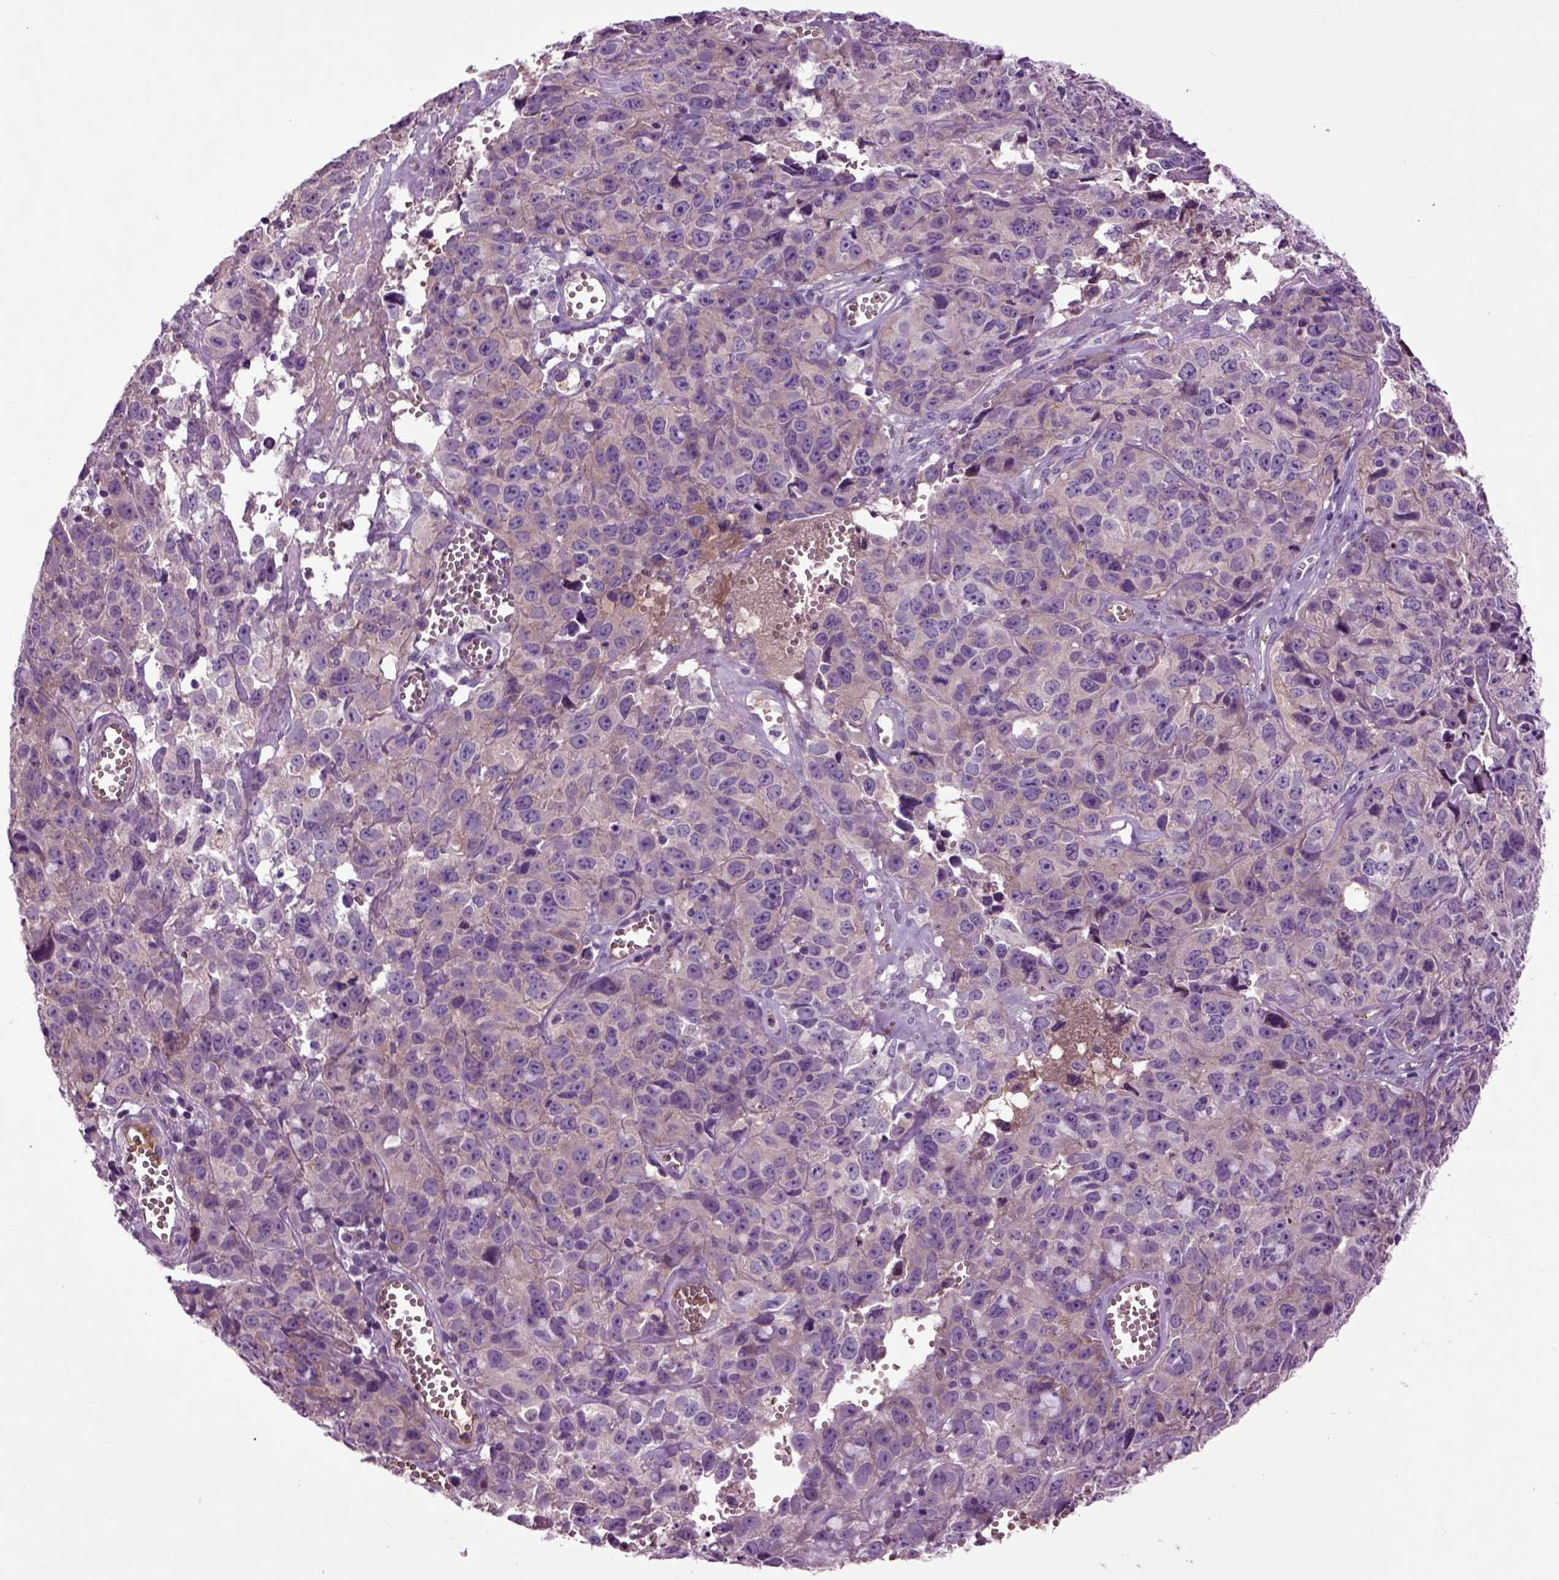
{"staining": {"intensity": "negative", "quantity": "none", "location": "none"}, "tissue": "cervical cancer", "cell_type": "Tumor cells", "image_type": "cancer", "snomed": [{"axis": "morphology", "description": "Squamous cell carcinoma, NOS"}, {"axis": "topography", "description": "Cervix"}], "caption": "A high-resolution photomicrograph shows immunohistochemistry staining of cervical squamous cell carcinoma, which demonstrates no significant expression in tumor cells. (Stains: DAB immunohistochemistry (IHC) with hematoxylin counter stain, Microscopy: brightfield microscopy at high magnification).", "gene": "SPON1", "patient": {"sex": "female", "age": 28}}